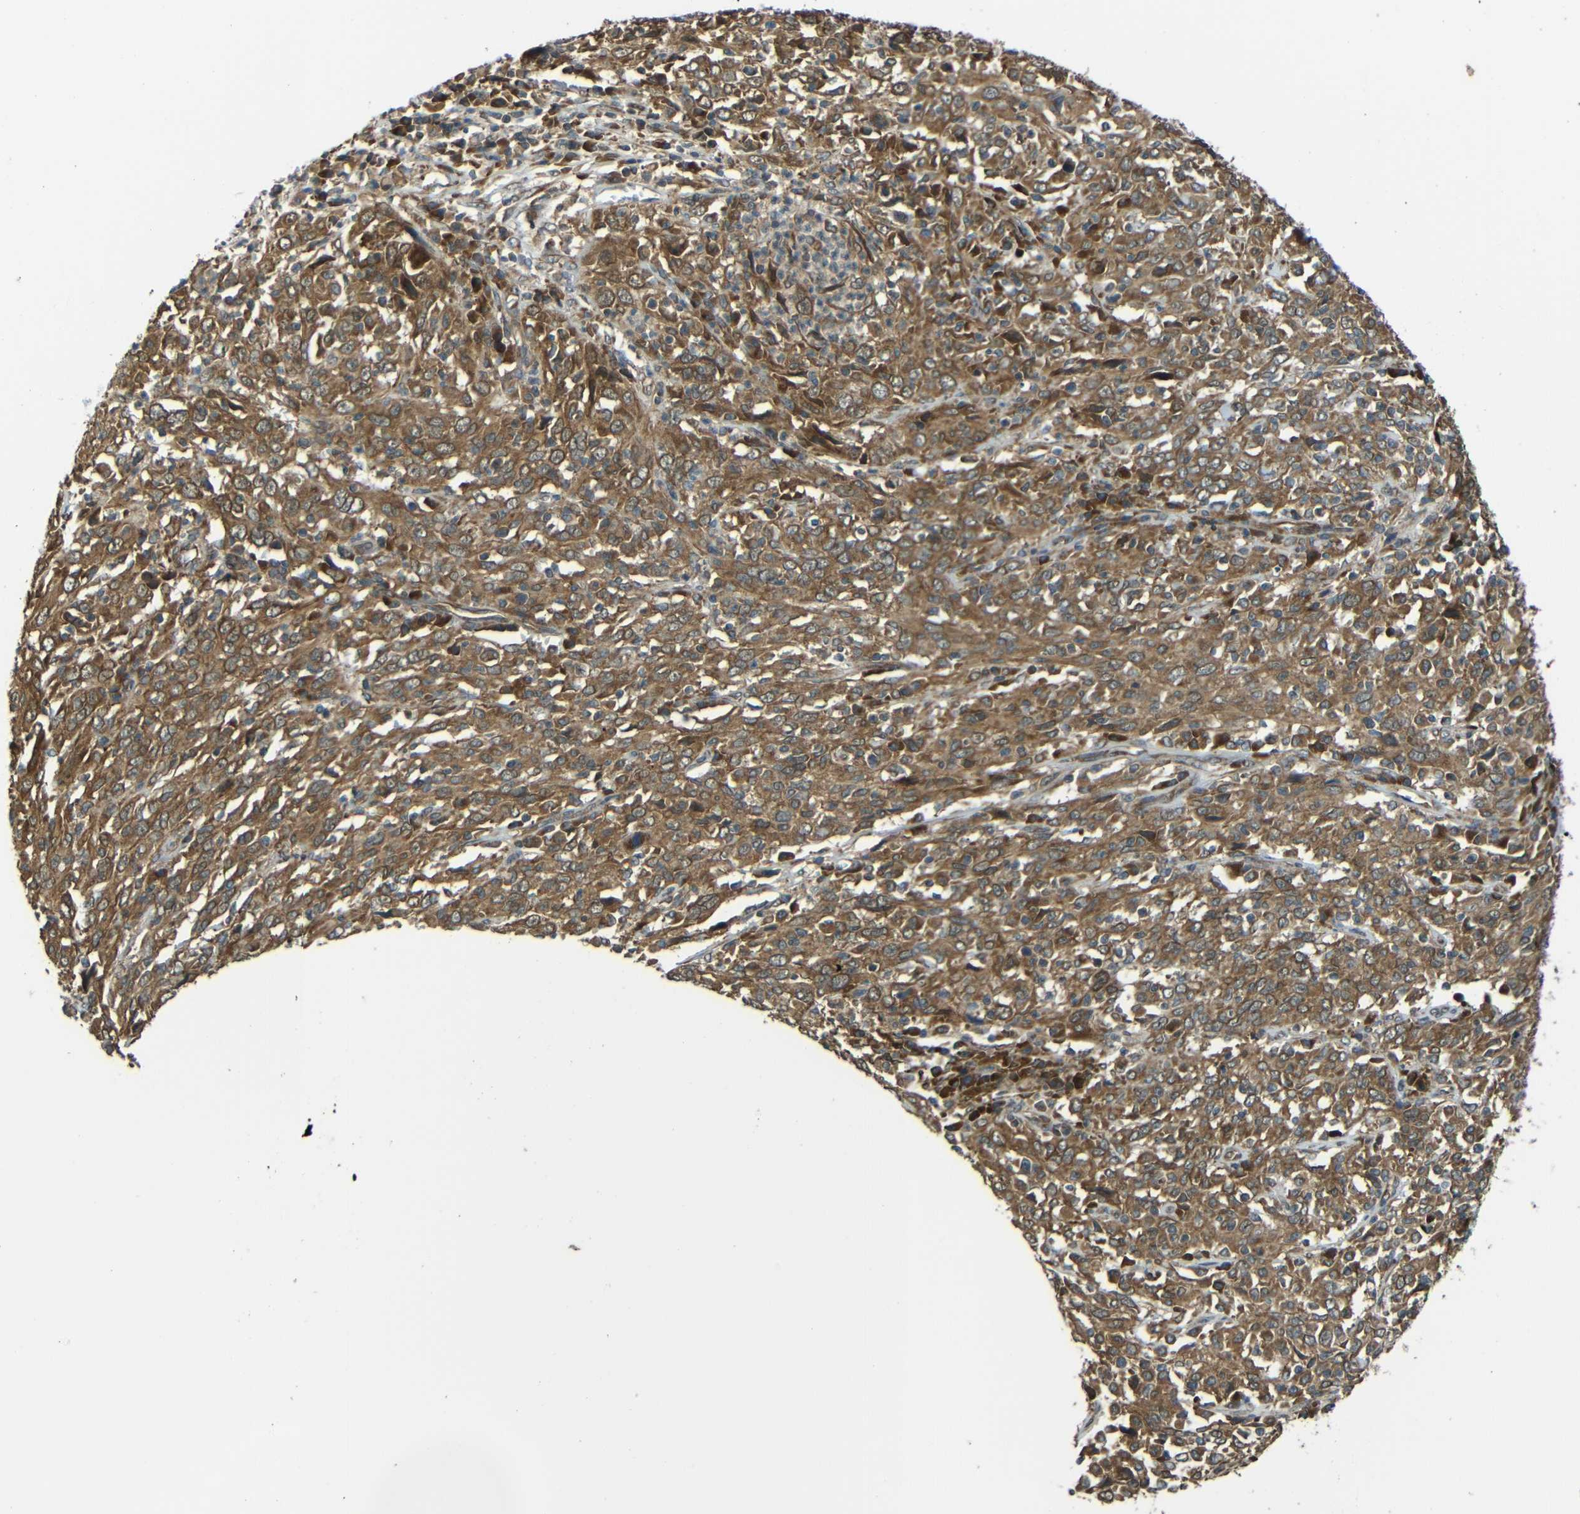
{"staining": {"intensity": "moderate", "quantity": ">75%", "location": "cytoplasmic/membranous"}, "tissue": "cervical cancer", "cell_type": "Tumor cells", "image_type": "cancer", "snomed": [{"axis": "morphology", "description": "Squamous cell carcinoma, NOS"}, {"axis": "topography", "description": "Cervix"}], "caption": "Brown immunohistochemical staining in human cervical cancer exhibits moderate cytoplasmic/membranous positivity in approximately >75% of tumor cells.", "gene": "VAPB", "patient": {"sex": "female", "age": 46}}